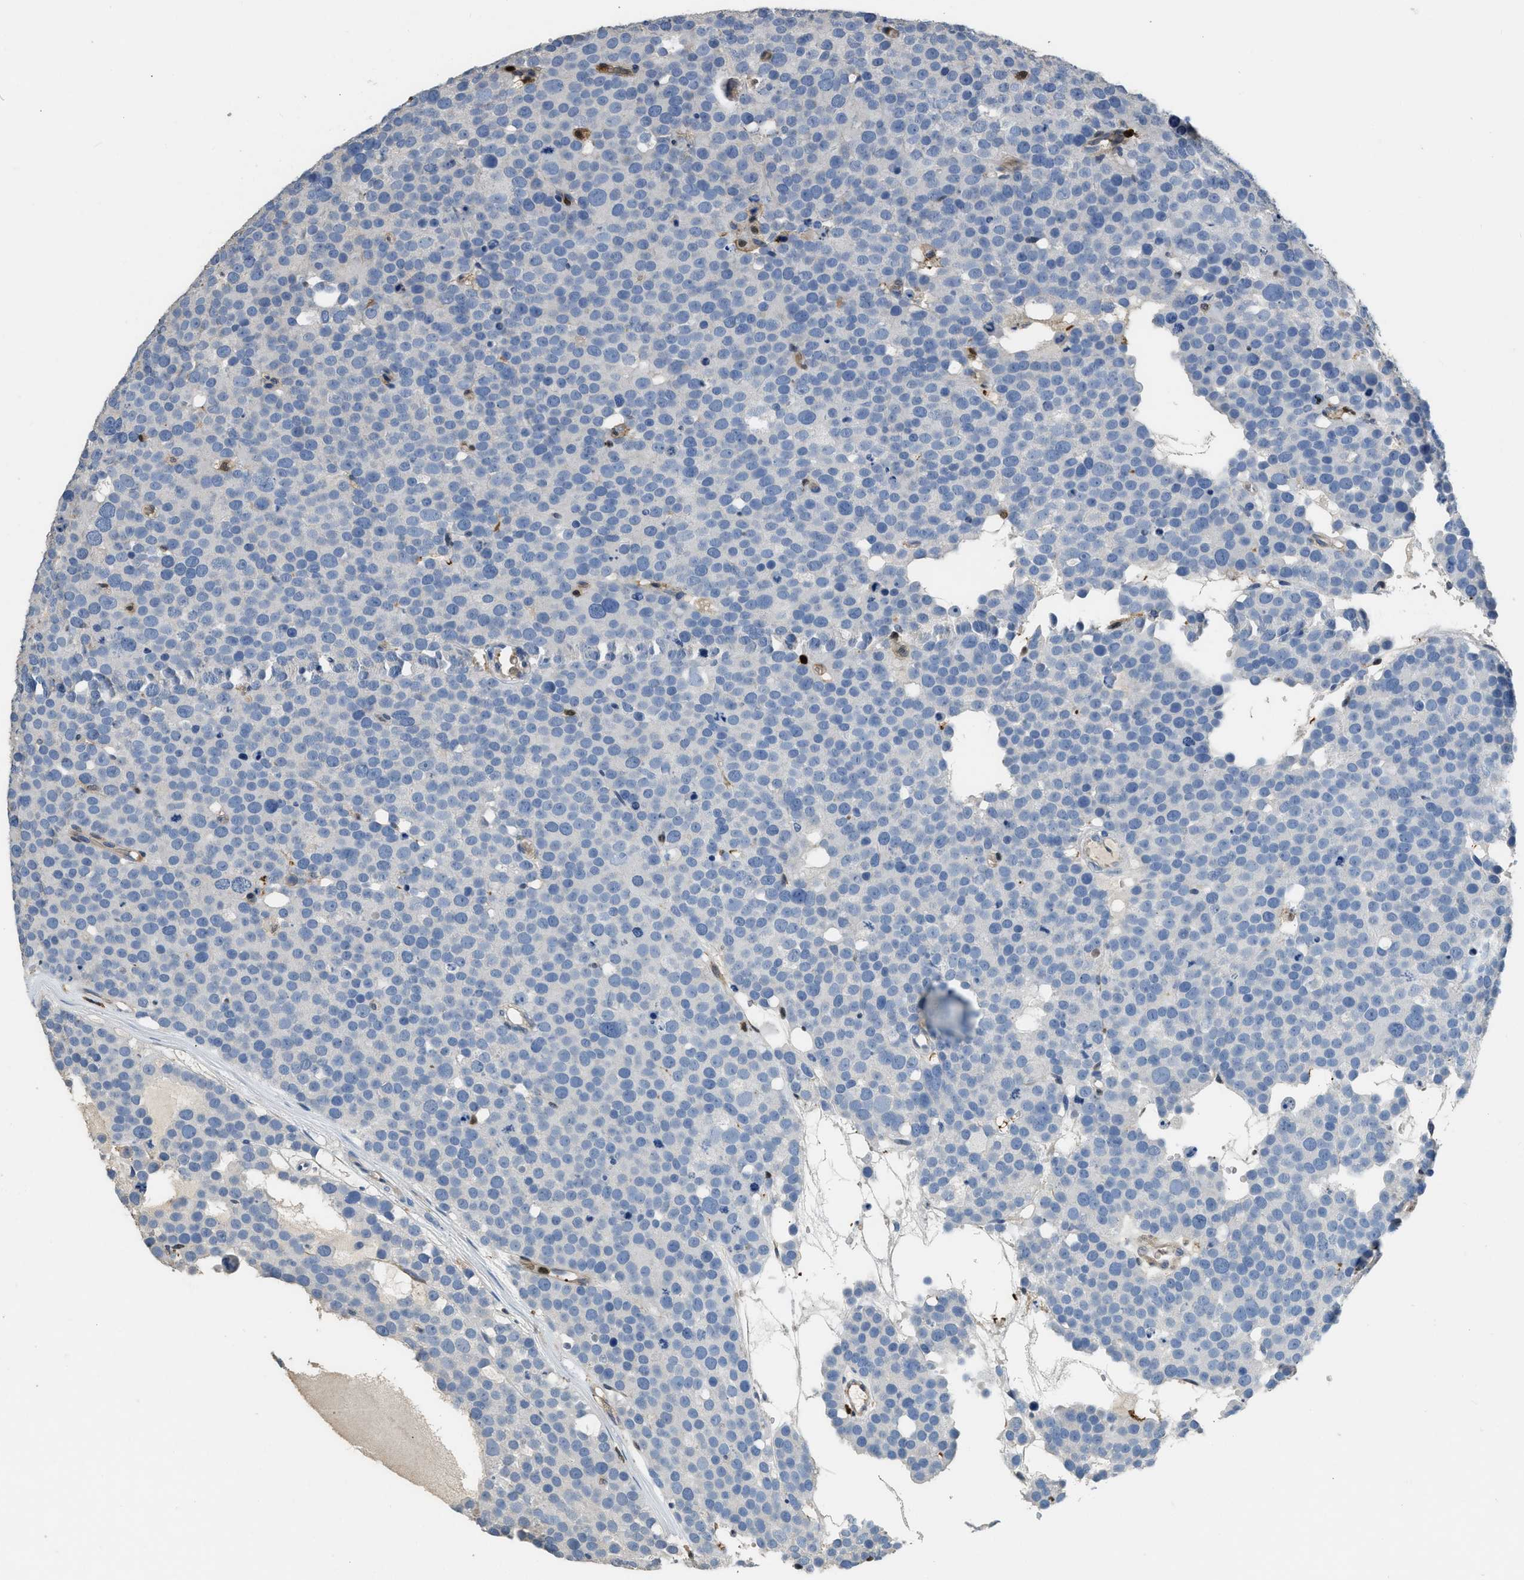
{"staining": {"intensity": "negative", "quantity": "none", "location": "none"}, "tissue": "testis cancer", "cell_type": "Tumor cells", "image_type": "cancer", "snomed": [{"axis": "morphology", "description": "Seminoma, NOS"}, {"axis": "topography", "description": "Testis"}], "caption": "Immunohistochemistry photomicrograph of human testis seminoma stained for a protein (brown), which reveals no expression in tumor cells.", "gene": "ARHGDIB", "patient": {"sex": "male", "age": 71}}